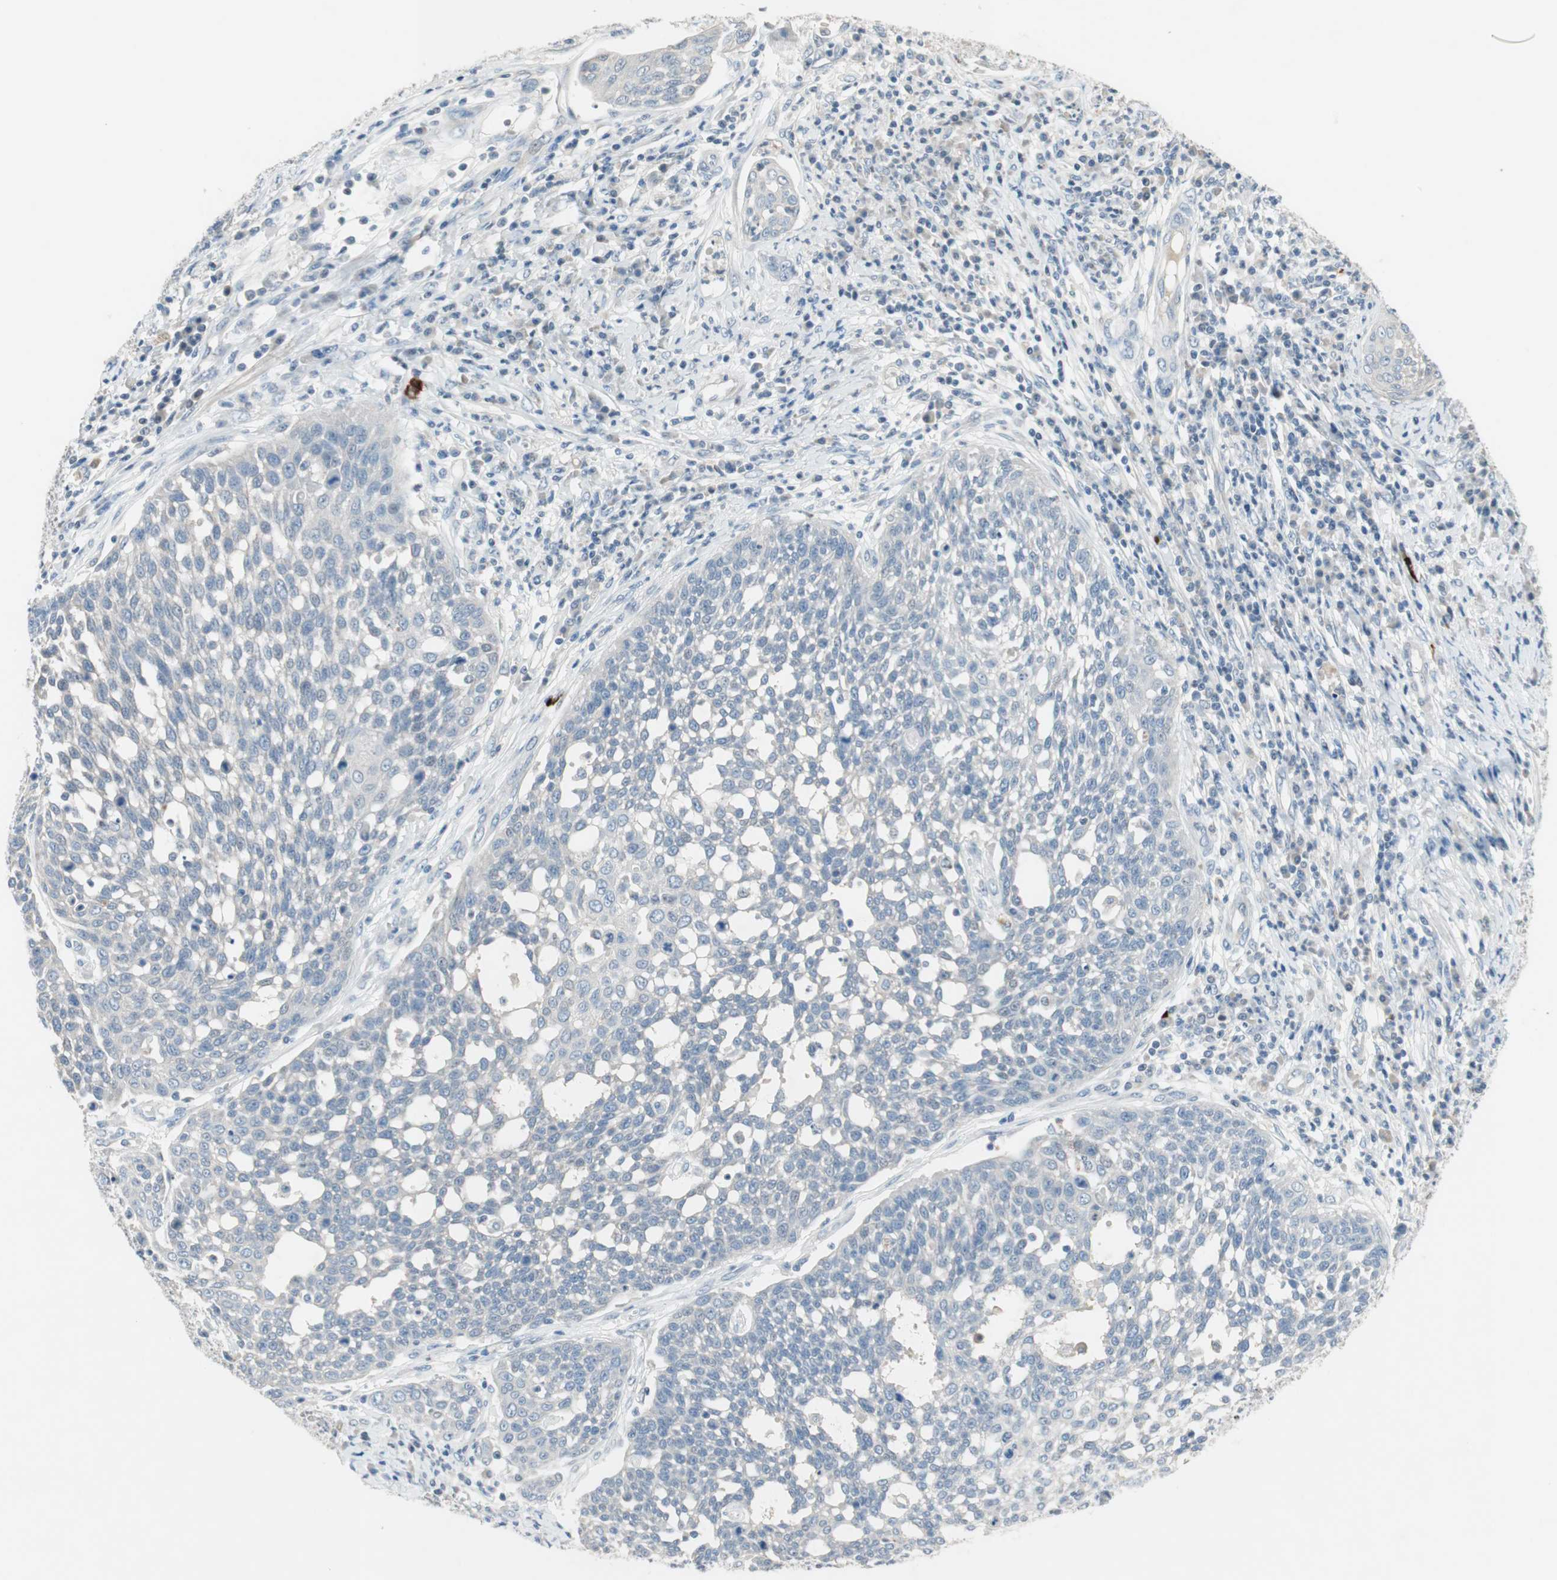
{"staining": {"intensity": "negative", "quantity": "none", "location": "none"}, "tissue": "cervical cancer", "cell_type": "Tumor cells", "image_type": "cancer", "snomed": [{"axis": "morphology", "description": "Squamous cell carcinoma, NOS"}, {"axis": "topography", "description": "Cervix"}], "caption": "Cervical squamous cell carcinoma stained for a protein using immunohistochemistry (IHC) shows no expression tumor cells.", "gene": "PDZK1", "patient": {"sex": "female", "age": 34}}